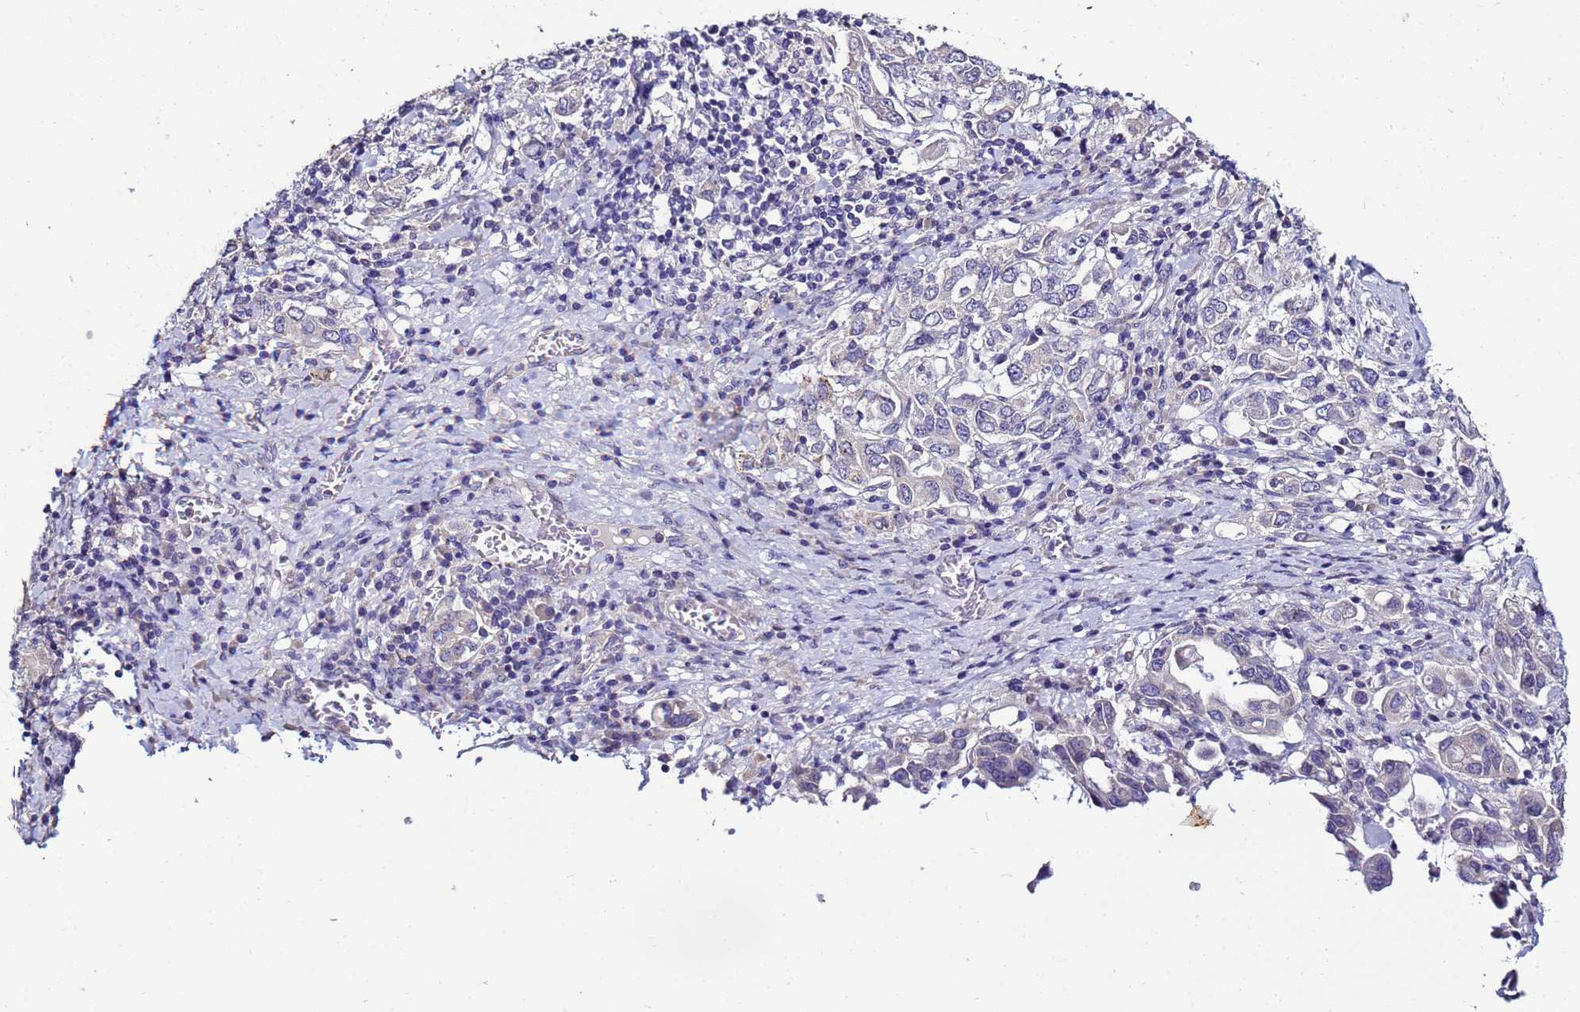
{"staining": {"intensity": "negative", "quantity": "none", "location": "none"}, "tissue": "stomach cancer", "cell_type": "Tumor cells", "image_type": "cancer", "snomed": [{"axis": "morphology", "description": "Adenocarcinoma, NOS"}, {"axis": "topography", "description": "Stomach, upper"}, {"axis": "topography", "description": "Stomach"}], "caption": "High magnification brightfield microscopy of stomach cancer stained with DAB (brown) and counterstained with hematoxylin (blue): tumor cells show no significant staining.", "gene": "FAM166B", "patient": {"sex": "male", "age": 62}}